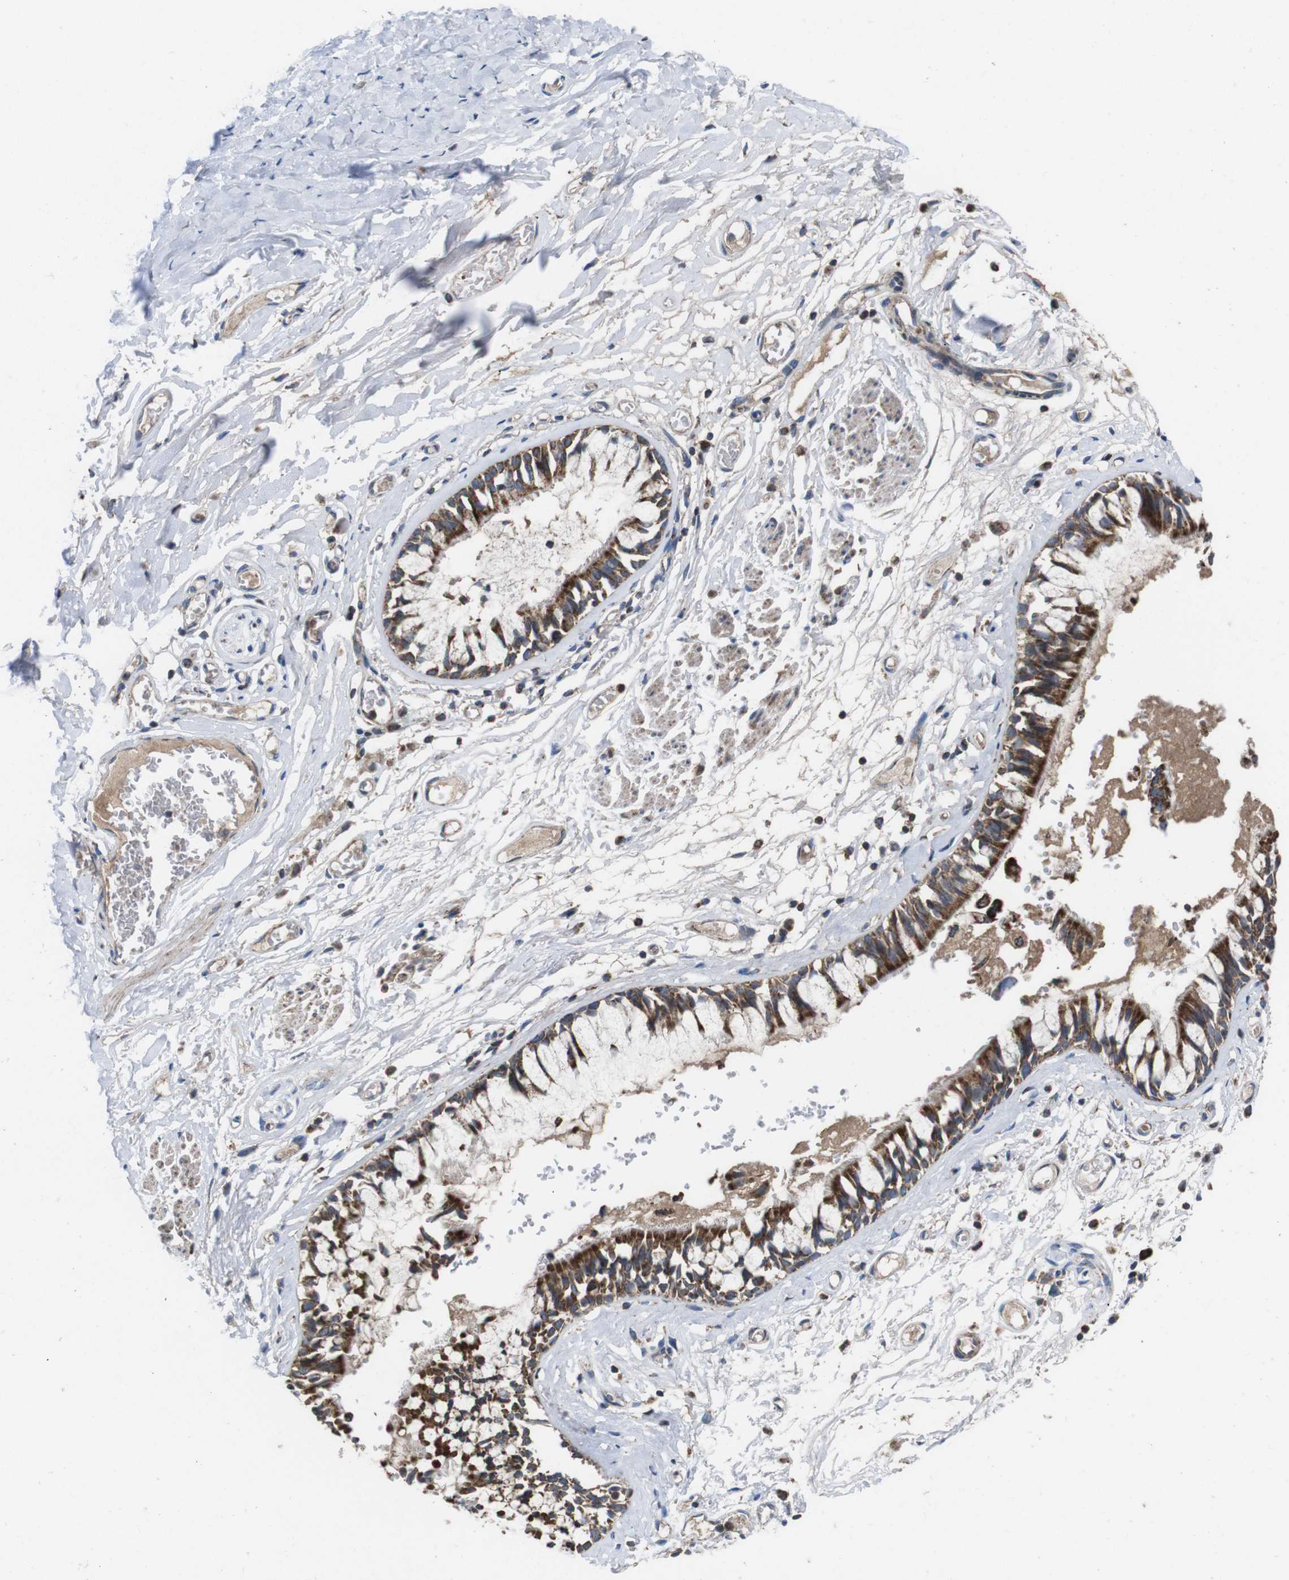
{"staining": {"intensity": "strong", "quantity": "25%-75%", "location": "cytoplasmic/membranous"}, "tissue": "bronchus", "cell_type": "Respiratory epithelial cells", "image_type": "normal", "snomed": [{"axis": "morphology", "description": "Normal tissue, NOS"}, {"axis": "morphology", "description": "Inflammation, NOS"}, {"axis": "topography", "description": "Cartilage tissue"}, {"axis": "topography", "description": "Lung"}], "caption": "IHC image of unremarkable bronchus: human bronchus stained using IHC reveals high levels of strong protein expression localized specifically in the cytoplasmic/membranous of respiratory epithelial cells, appearing as a cytoplasmic/membranous brown color.", "gene": "HK1", "patient": {"sex": "male", "age": 71}}